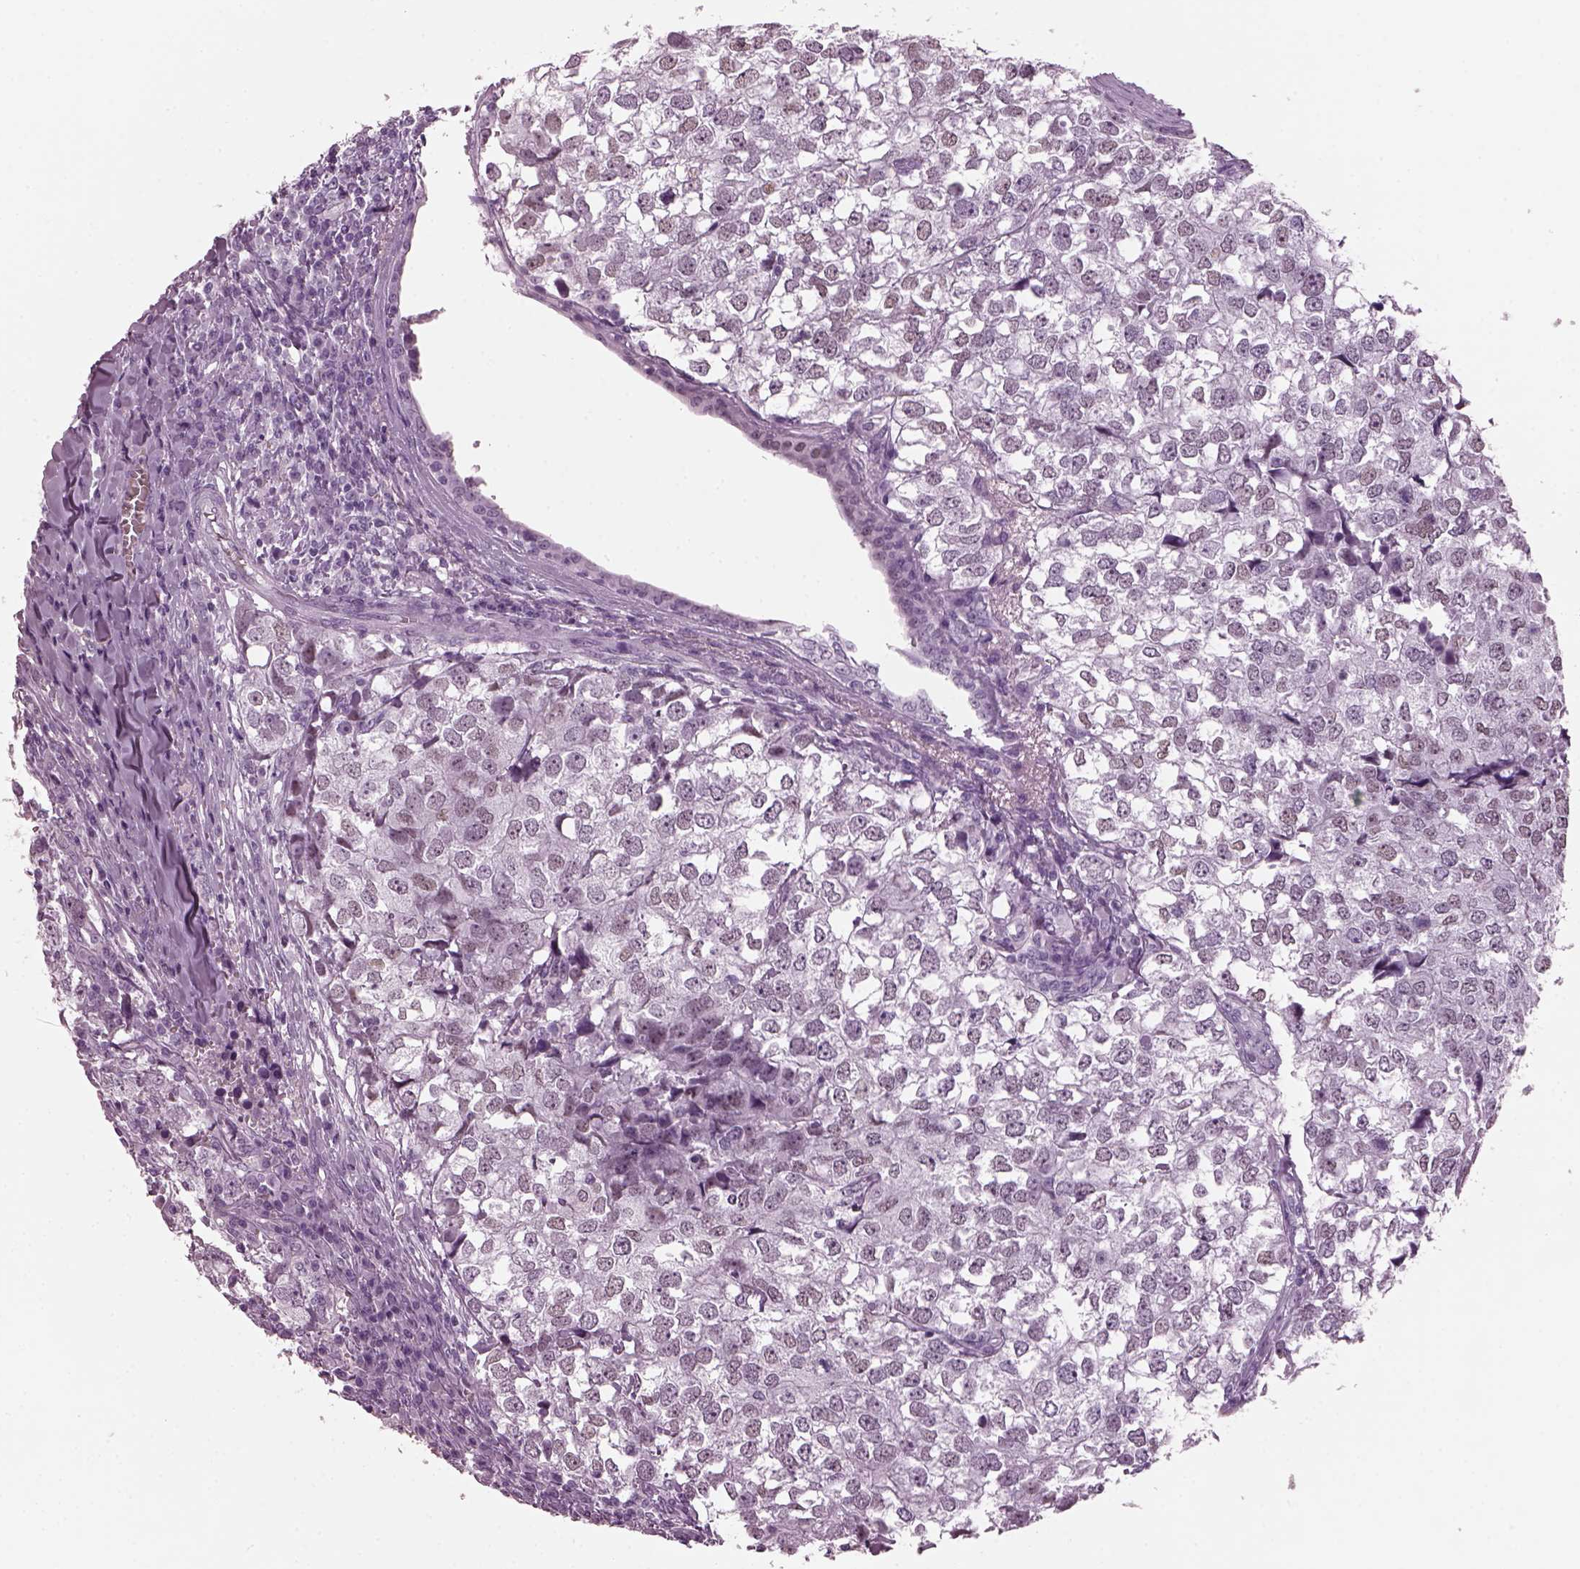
{"staining": {"intensity": "weak", "quantity": "<25%", "location": "nuclear"}, "tissue": "breast cancer", "cell_type": "Tumor cells", "image_type": "cancer", "snomed": [{"axis": "morphology", "description": "Duct carcinoma"}, {"axis": "topography", "description": "Breast"}], "caption": "The immunohistochemistry image has no significant staining in tumor cells of breast infiltrating ductal carcinoma tissue.", "gene": "KRTAP3-2", "patient": {"sex": "female", "age": 30}}